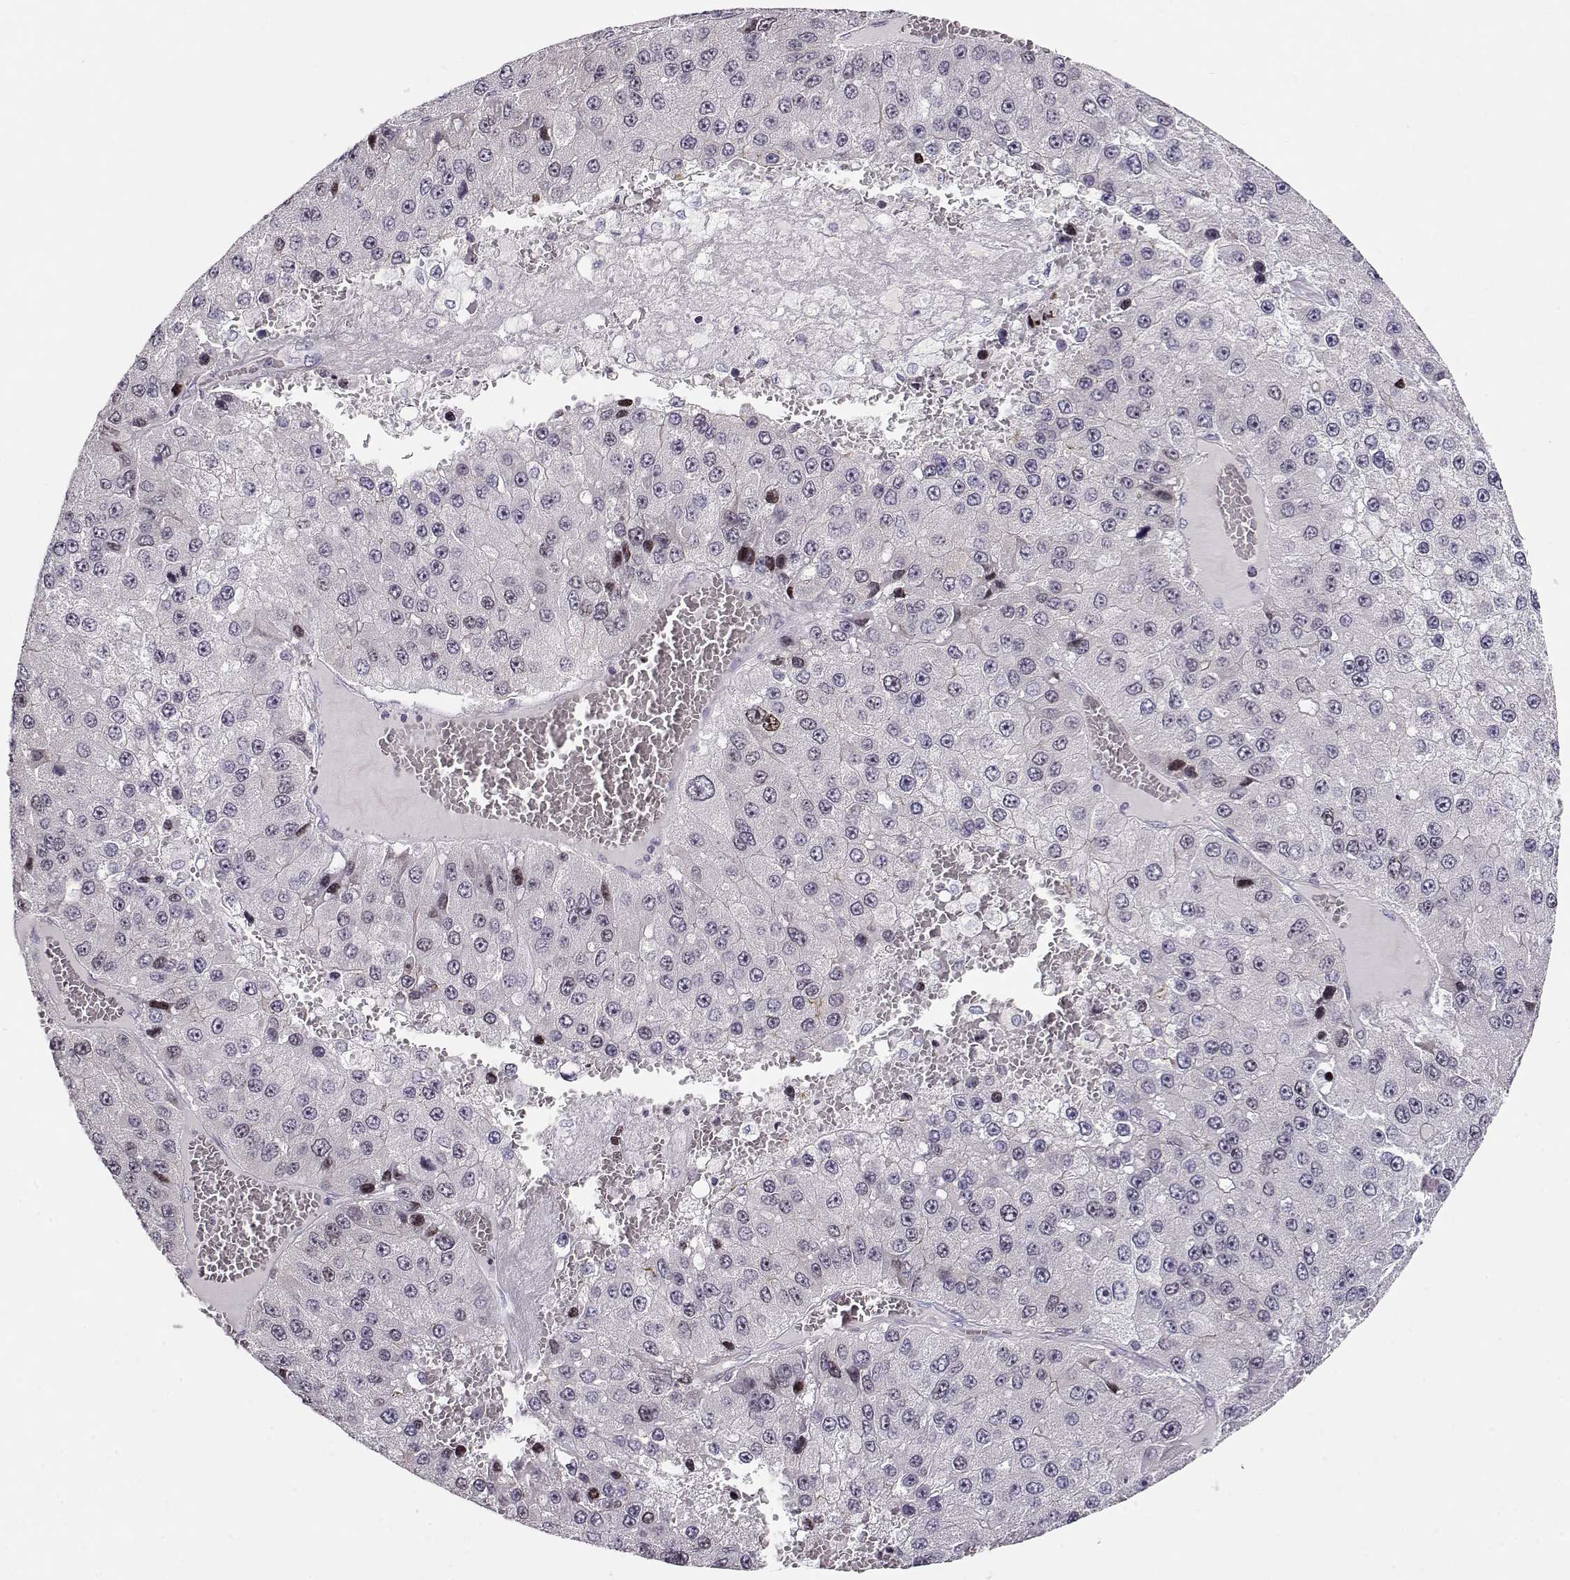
{"staining": {"intensity": "negative", "quantity": "none", "location": "none"}, "tissue": "liver cancer", "cell_type": "Tumor cells", "image_type": "cancer", "snomed": [{"axis": "morphology", "description": "Carcinoma, Hepatocellular, NOS"}, {"axis": "topography", "description": "Liver"}], "caption": "High power microscopy image of an IHC histopathology image of liver cancer, revealing no significant staining in tumor cells.", "gene": "CRX", "patient": {"sex": "female", "age": 73}}